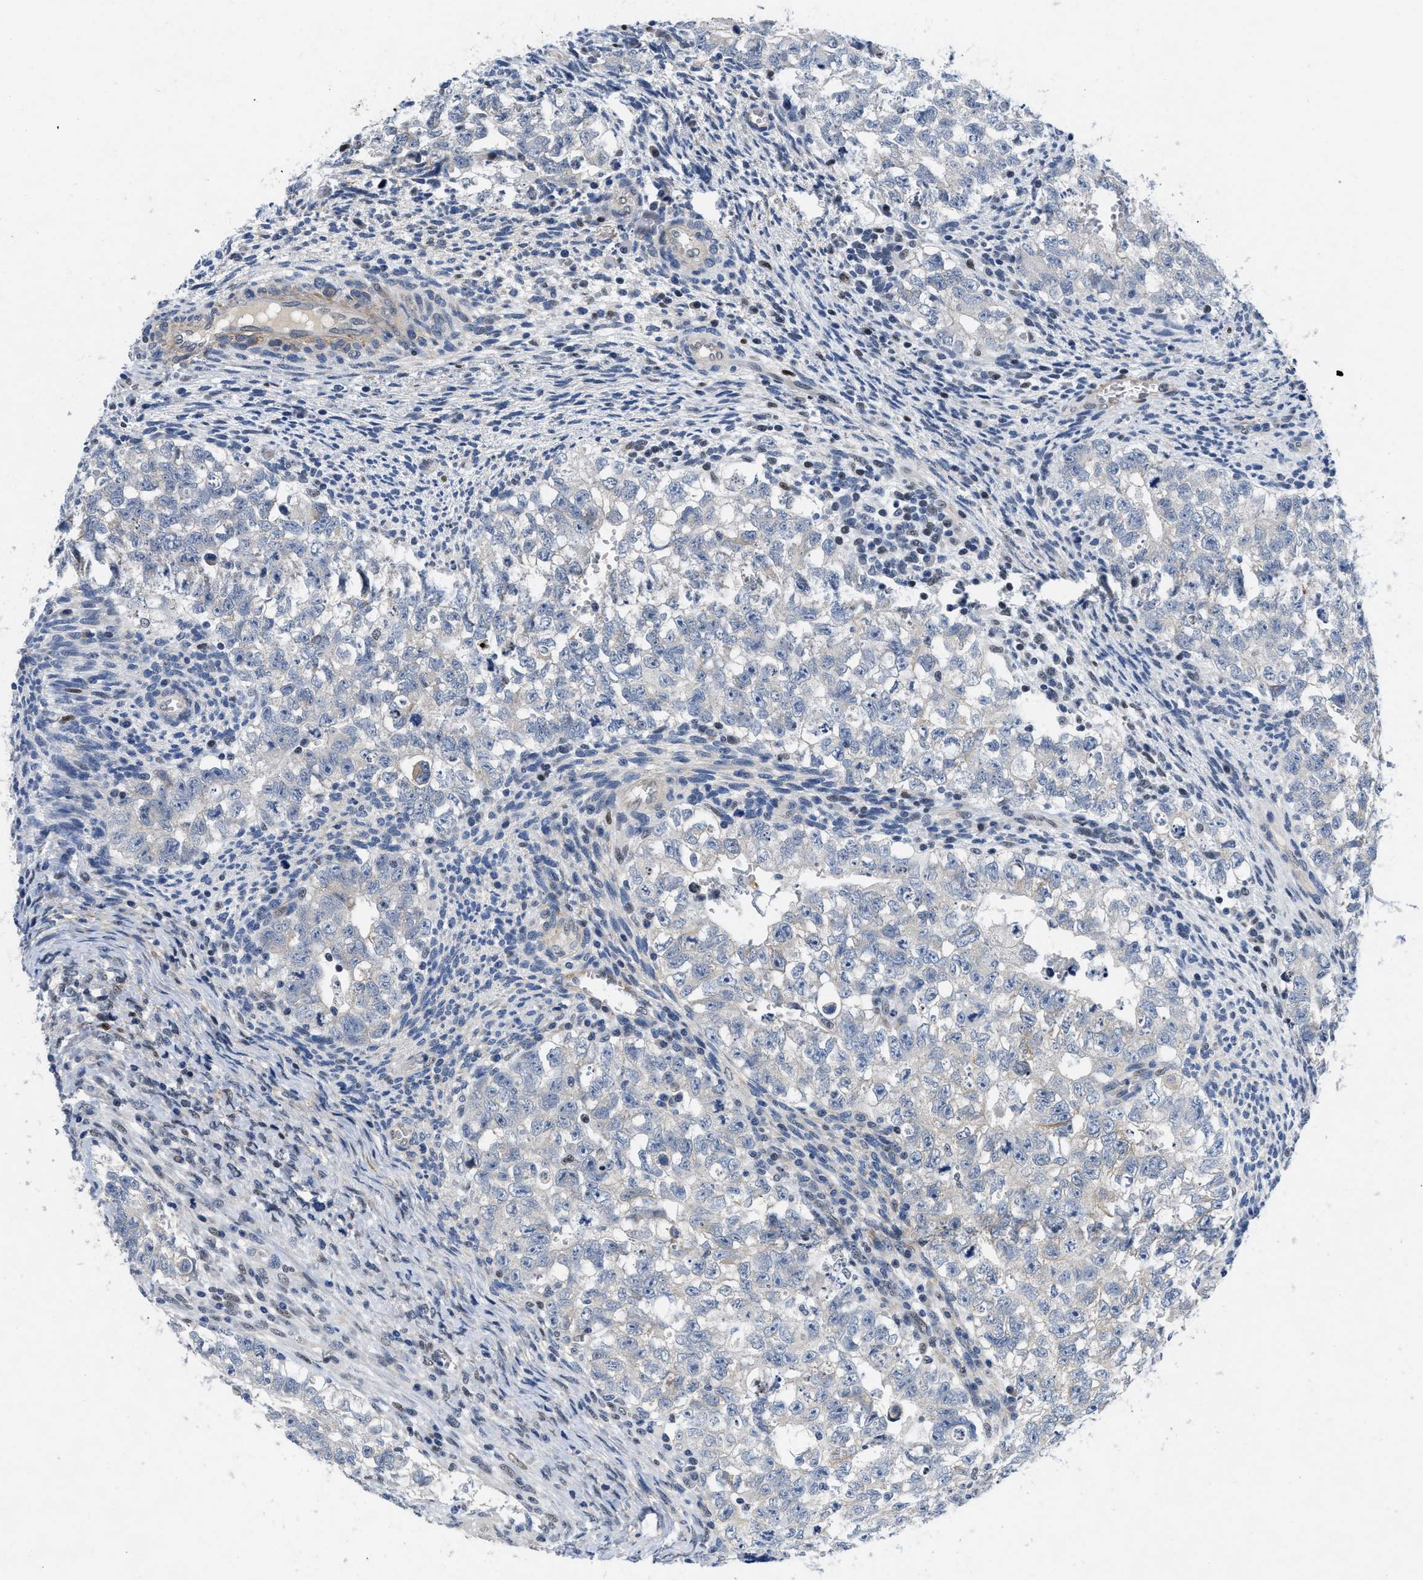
{"staining": {"intensity": "negative", "quantity": "none", "location": "none"}, "tissue": "testis cancer", "cell_type": "Tumor cells", "image_type": "cancer", "snomed": [{"axis": "morphology", "description": "Seminoma, NOS"}, {"axis": "morphology", "description": "Carcinoma, Embryonal, NOS"}, {"axis": "topography", "description": "Testis"}], "caption": "This is an immunohistochemistry (IHC) histopathology image of human testis embryonal carcinoma. There is no expression in tumor cells.", "gene": "VIP", "patient": {"sex": "male", "age": 38}}